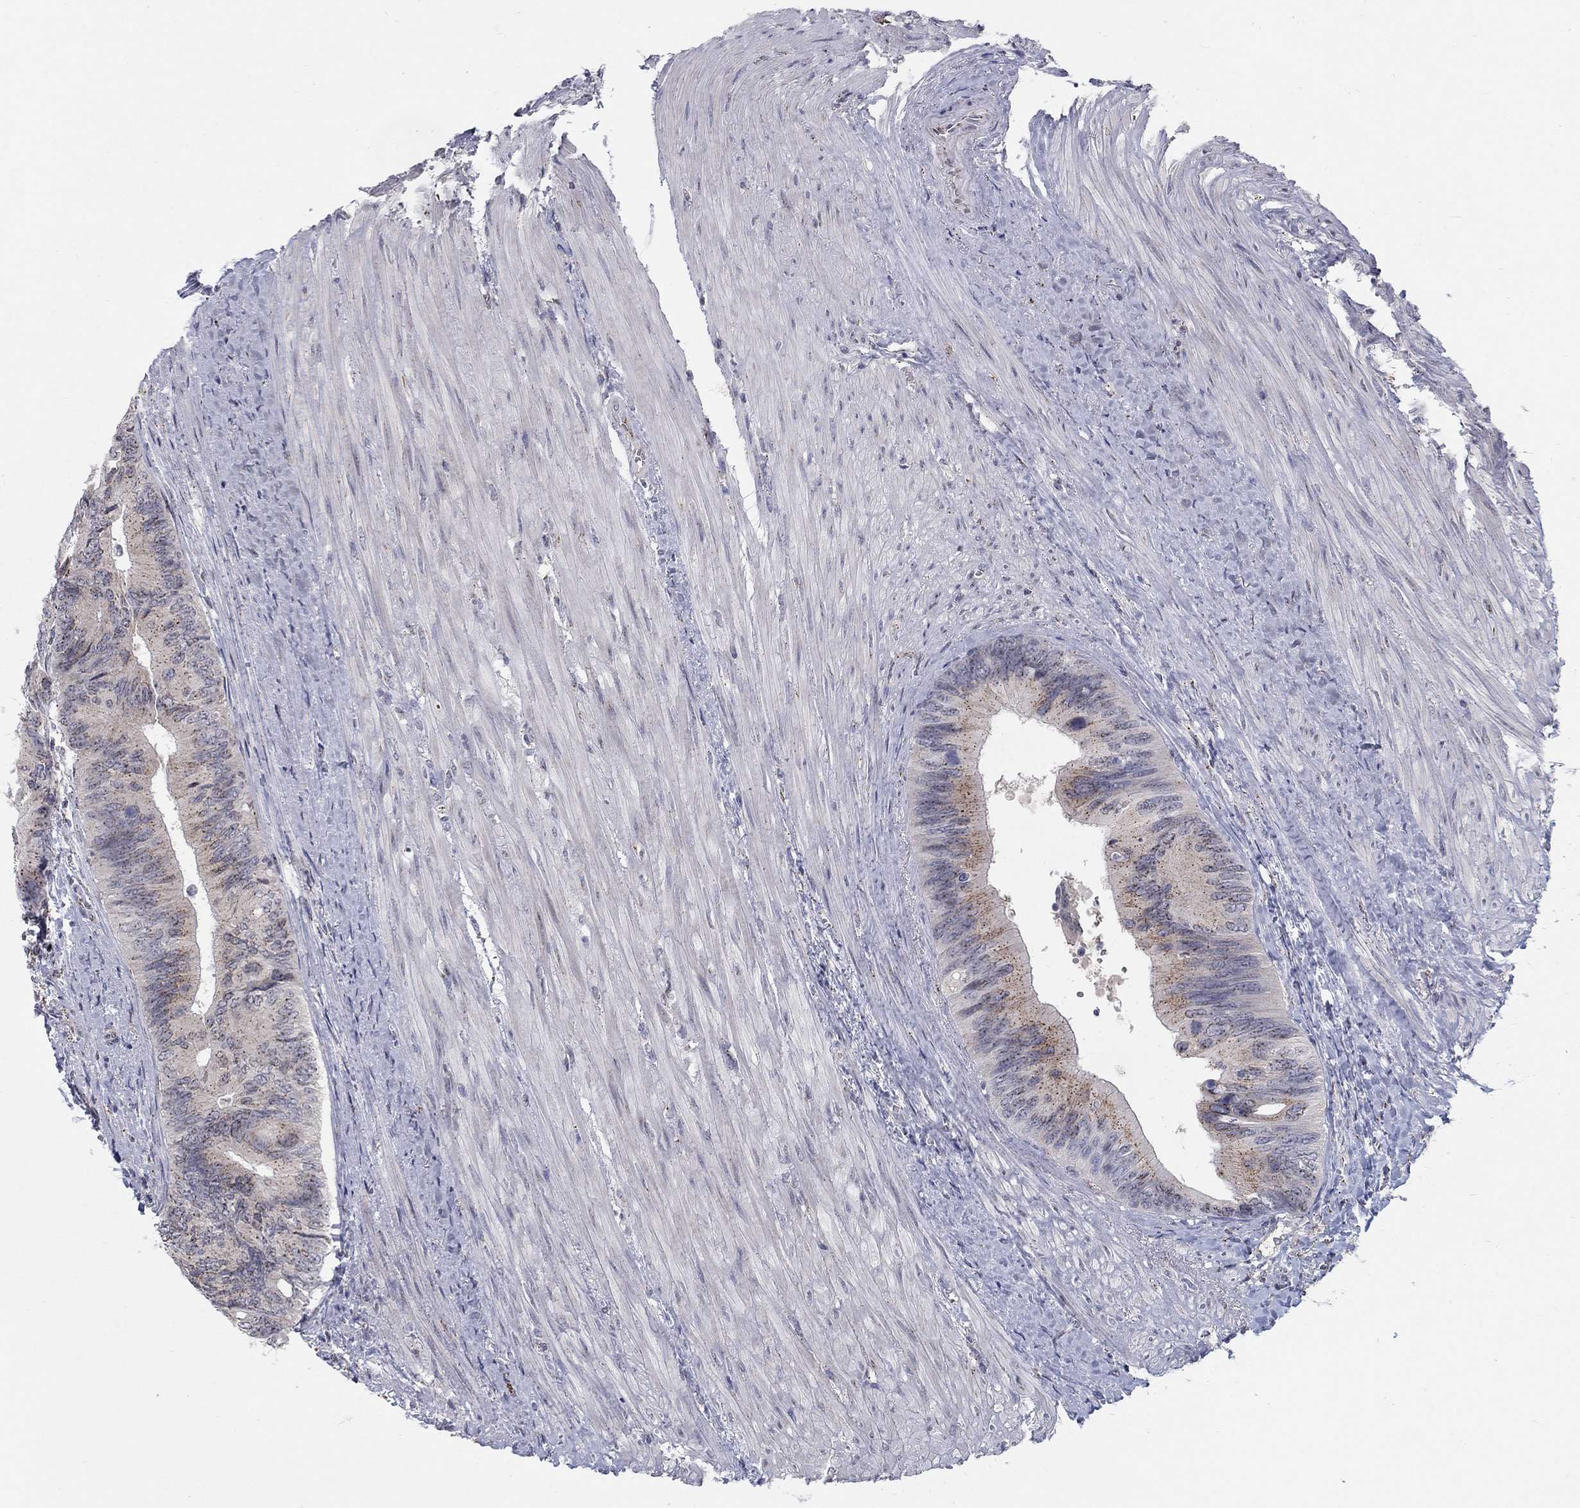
{"staining": {"intensity": "weak", "quantity": "<25%", "location": "cytoplasmic/membranous"}, "tissue": "colorectal cancer", "cell_type": "Tumor cells", "image_type": "cancer", "snomed": [{"axis": "morphology", "description": "Normal tissue, NOS"}, {"axis": "morphology", "description": "Adenocarcinoma, NOS"}, {"axis": "topography", "description": "Colon"}], "caption": "A photomicrograph of colorectal adenocarcinoma stained for a protein exhibits no brown staining in tumor cells. The staining was performed using DAB (3,3'-diaminobenzidine) to visualize the protein expression in brown, while the nuclei were stained in blue with hematoxylin (Magnification: 20x).", "gene": "PANK3", "patient": {"sex": "male", "age": 65}}